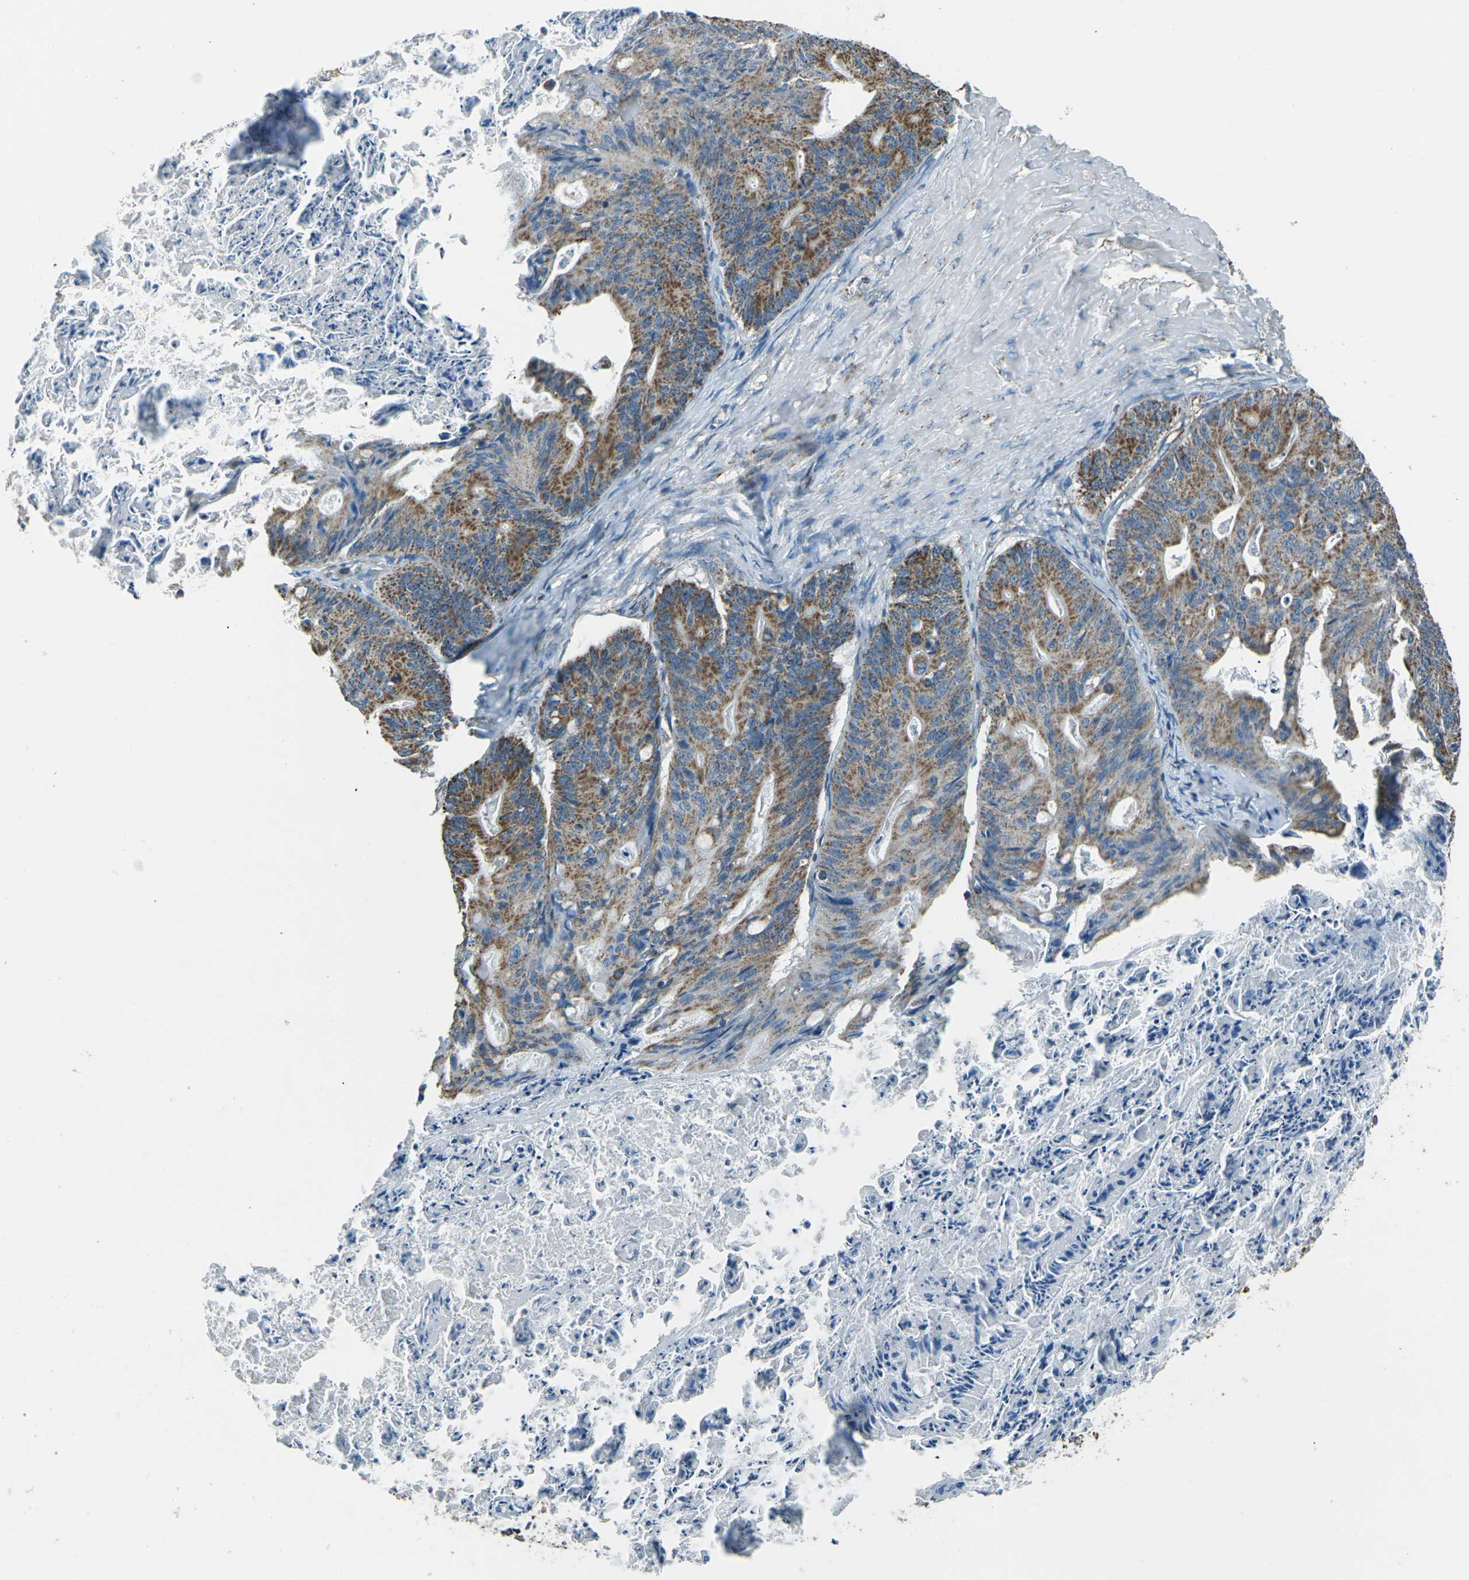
{"staining": {"intensity": "moderate", "quantity": ">75%", "location": "cytoplasmic/membranous"}, "tissue": "ovarian cancer", "cell_type": "Tumor cells", "image_type": "cancer", "snomed": [{"axis": "morphology", "description": "Cystadenocarcinoma, mucinous, NOS"}, {"axis": "topography", "description": "Ovary"}], "caption": "Immunohistochemistry (IHC) photomicrograph of neoplastic tissue: mucinous cystadenocarcinoma (ovarian) stained using immunohistochemistry exhibits medium levels of moderate protein expression localized specifically in the cytoplasmic/membranous of tumor cells, appearing as a cytoplasmic/membranous brown color.", "gene": "IRF3", "patient": {"sex": "female", "age": 37}}